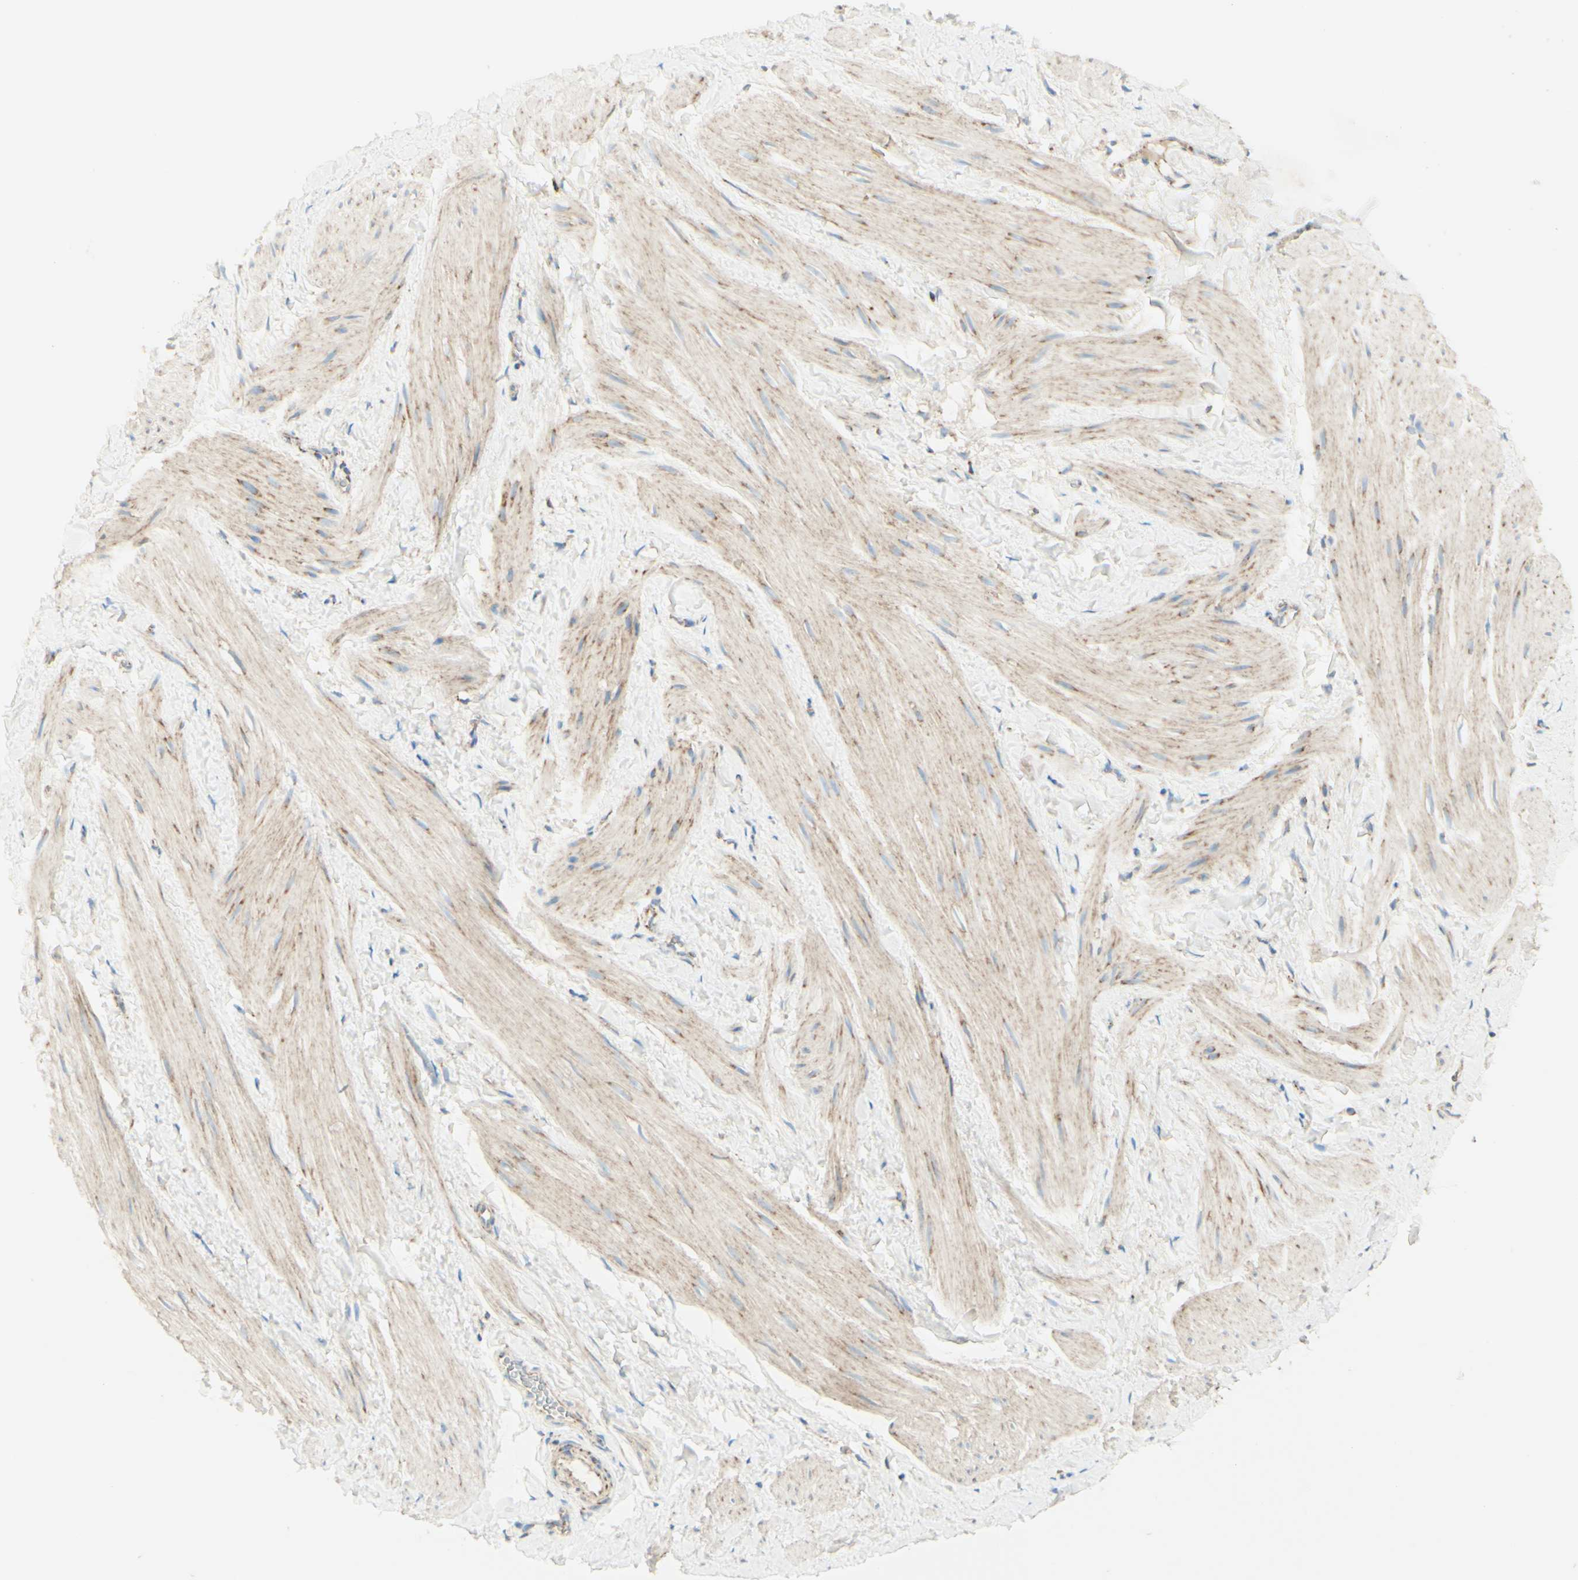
{"staining": {"intensity": "moderate", "quantity": "<25%", "location": "cytoplasmic/membranous"}, "tissue": "smooth muscle", "cell_type": "Smooth muscle cells", "image_type": "normal", "snomed": [{"axis": "morphology", "description": "Normal tissue, NOS"}, {"axis": "topography", "description": "Smooth muscle"}], "caption": "A high-resolution micrograph shows immunohistochemistry (IHC) staining of benign smooth muscle, which shows moderate cytoplasmic/membranous staining in about <25% of smooth muscle cells. (DAB IHC with brightfield microscopy, high magnification).", "gene": "ARMC10", "patient": {"sex": "male", "age": 16}}